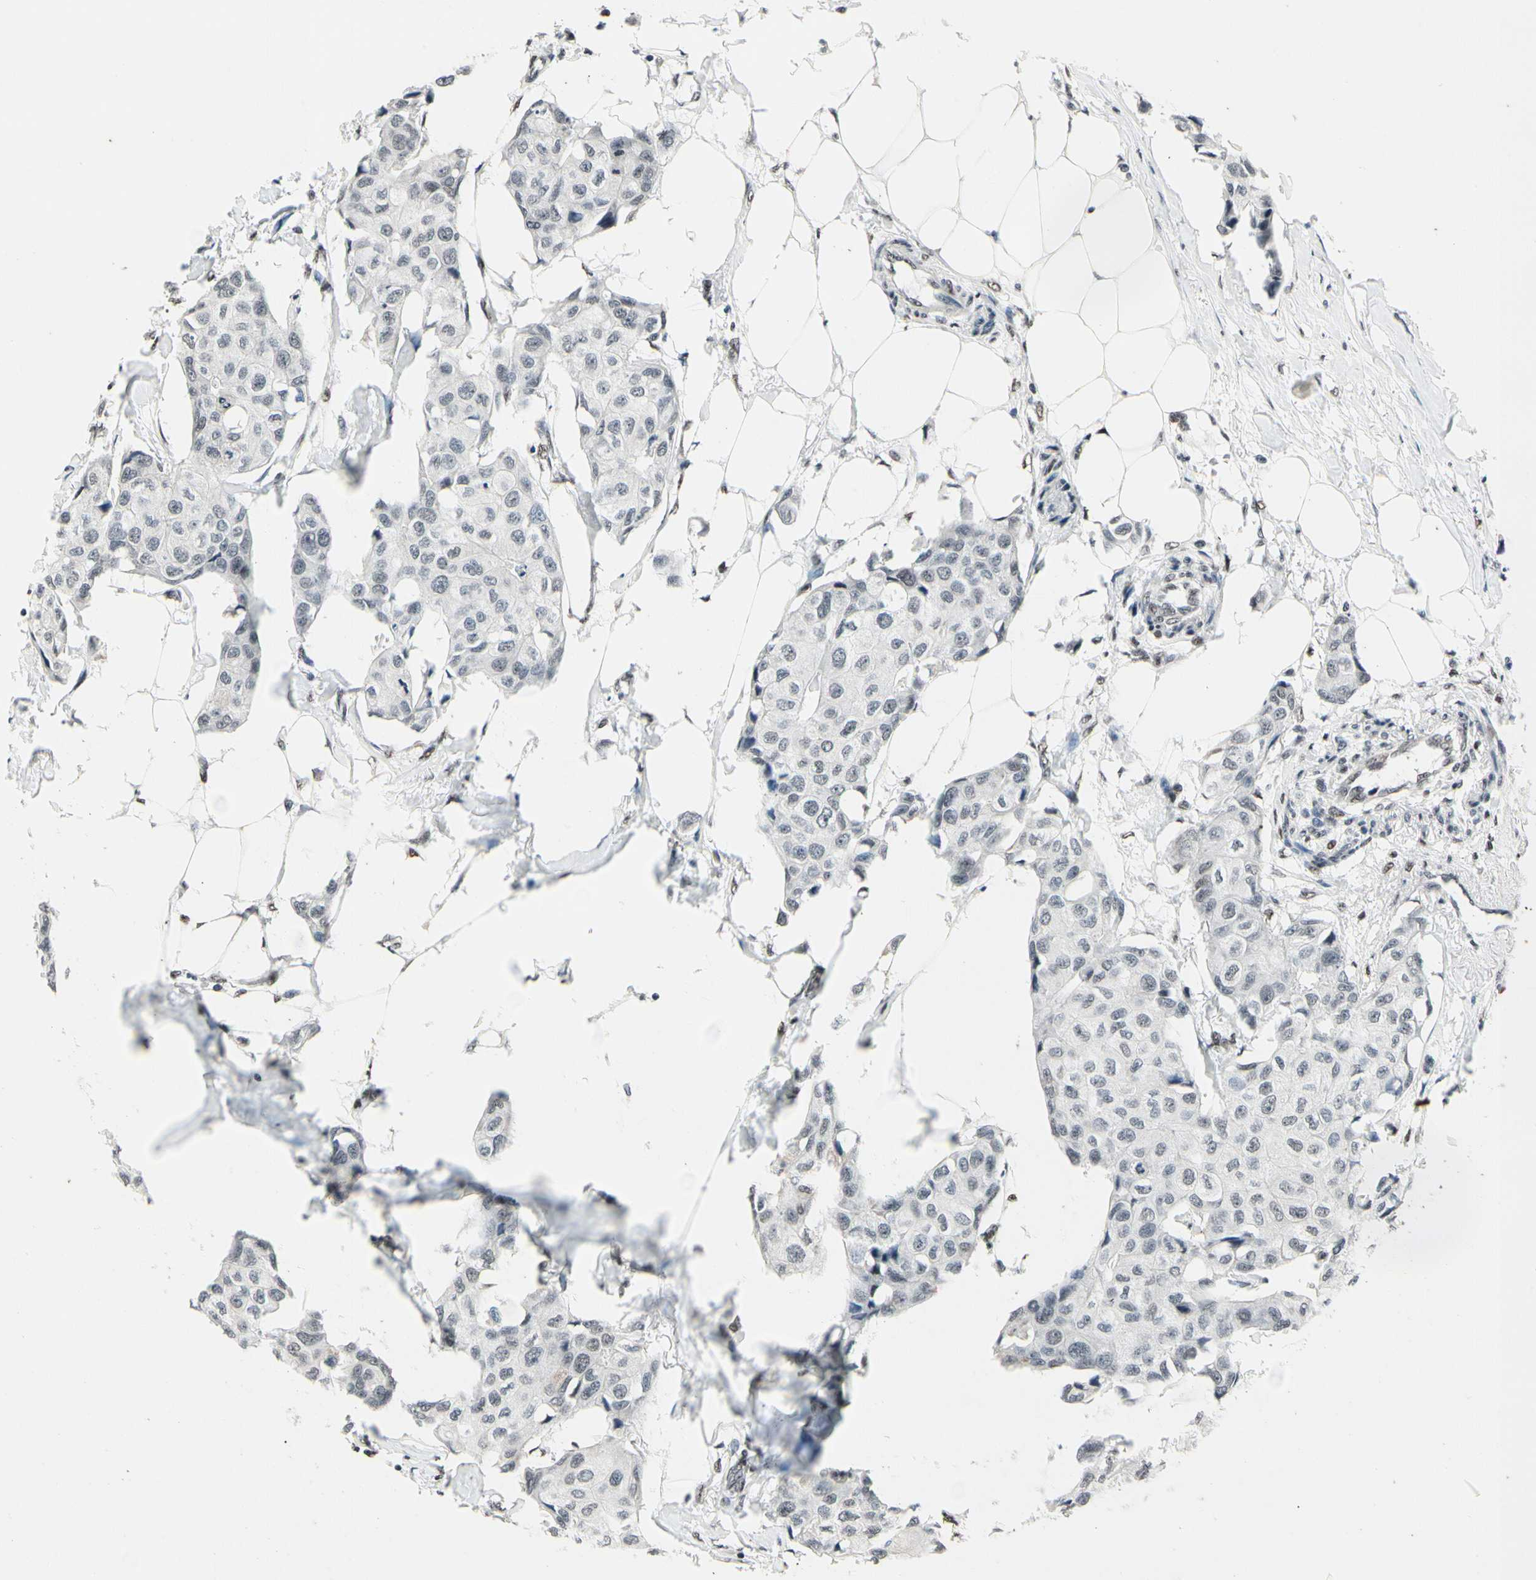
{"staining": {"intensity": "weak", "quantity": "<25%", "location": "nuclear"}, "tissue": "breast cancer", "cell_type": "Tumor cells", "image_type": "cancer", "snomed": [{"axis": "morphology", "description": "Duct carcinoma"}, {"axis": "topography", "description": "Breast"}], "caption": "A high-resolution photomicrograph shows IHC staining of breast intraductal carcinoma, which reveals no significant expression in tumor cells.", "gene": "RECQL", "patient": {"sex": "female", "age": 80}}